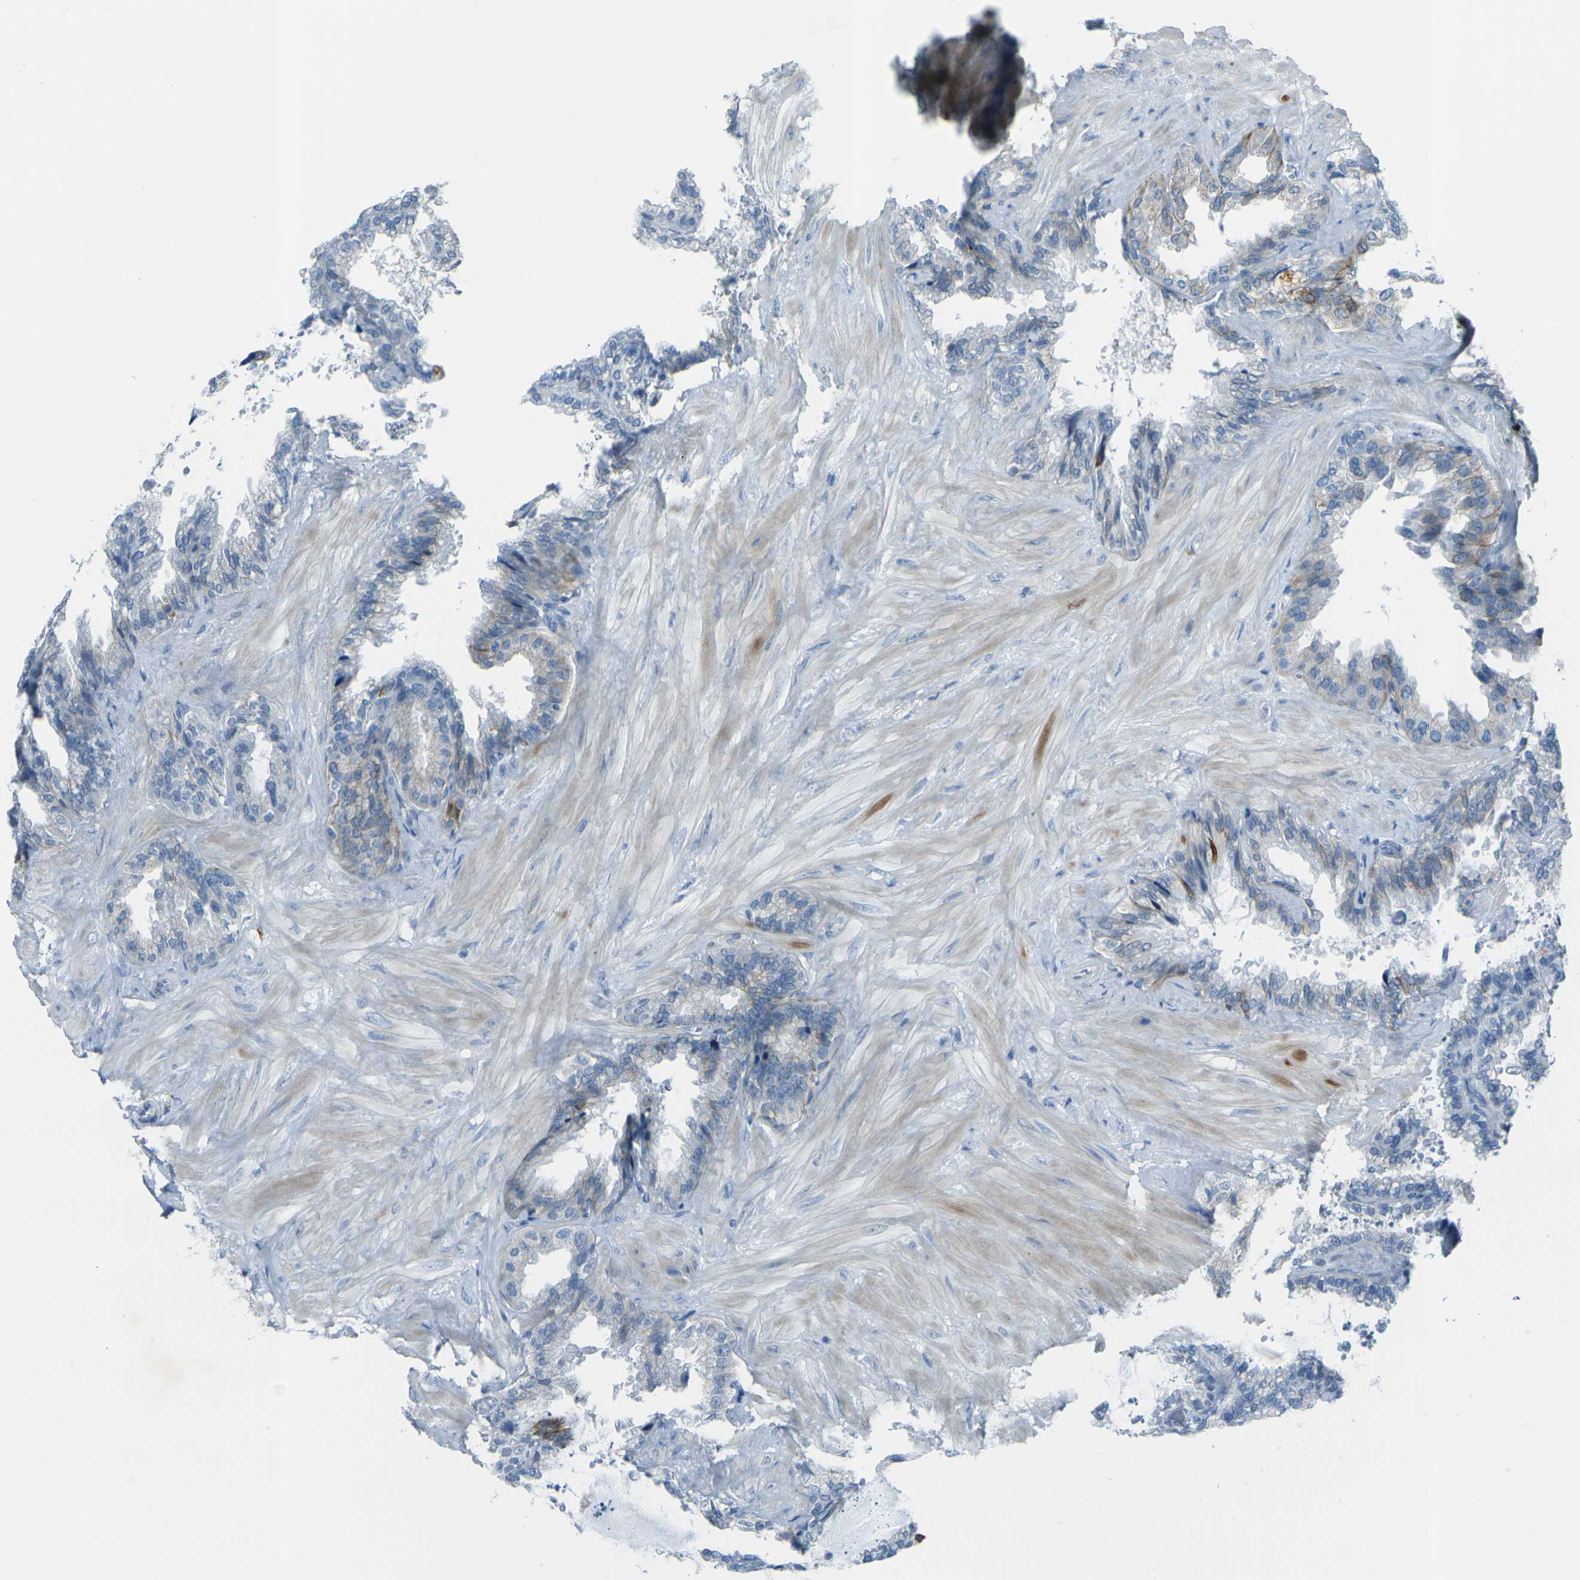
{"staining": {"intensity": "moderate", "quantity": "<25%", "location": "cytoplasmic/membranous"}, "tissue": "seminal vesicle", "cell_type": "Glandular cells", "image_type": "normal", "snomed": [{"axis": "morphology", "description": "Normal tissue, NOS"}, {"axis": "topography", "description": "Seminal veicle"}], "caption": "IHC (DAB (3,3'-diaminobenzidine)) staining of unremarkable human seminal vesicle exhibits moderate cytoplasmic/membranous protein positivity in about <25% of glandular cells. The staining was performed using DAB to visualize the protein expression in brown, while the nuclei were stained in blue with hematoxylin (Magnification: 20x).", "gene": "ANKRD46", "patient": {"sex": "male", "age": 46}}